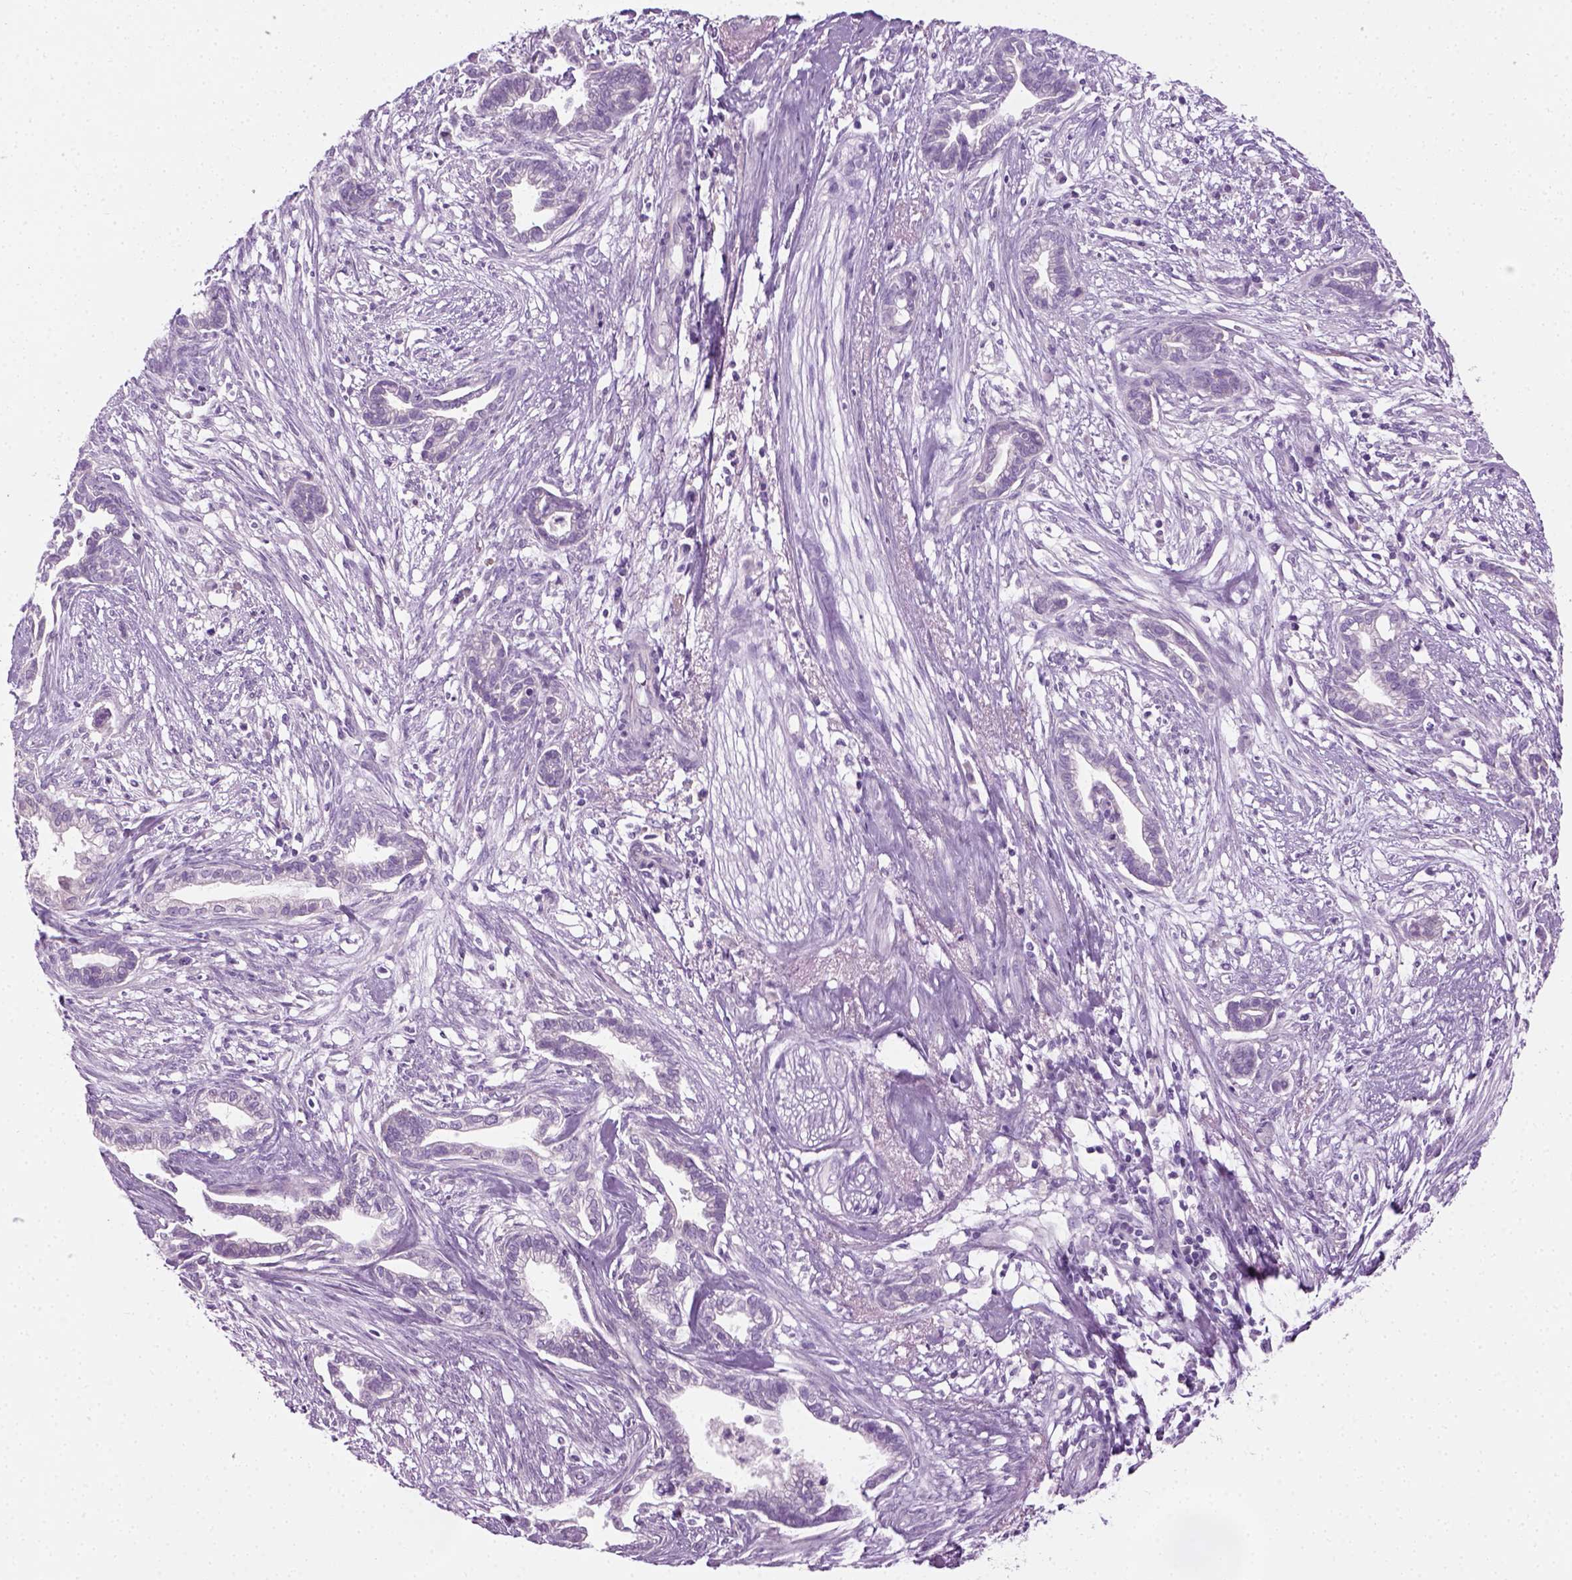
{"staining": {"intensity": "negative", "quantity": "none", "location": "none"}, "tissue": "cervical cancer", "cell_type": "Tumor cells", "image_type": "cancer", "snomed": [{"axis": "morphology", "description": "Adenocarcinoma, NOS"}, {"axis": "topography", "description": "Cervix"}], "caption": "High power microscopy histopathology image of an immunohistochemistry (IHC) image of cervical cancer (adenocarcinoma), revealing no significant expression in tumor cells. (Immunohistochemistry (ihc), brightfield microscopy, high magnification).", "gene": "CIBAR2", "patient": {"sex": "female", "age": 62}}